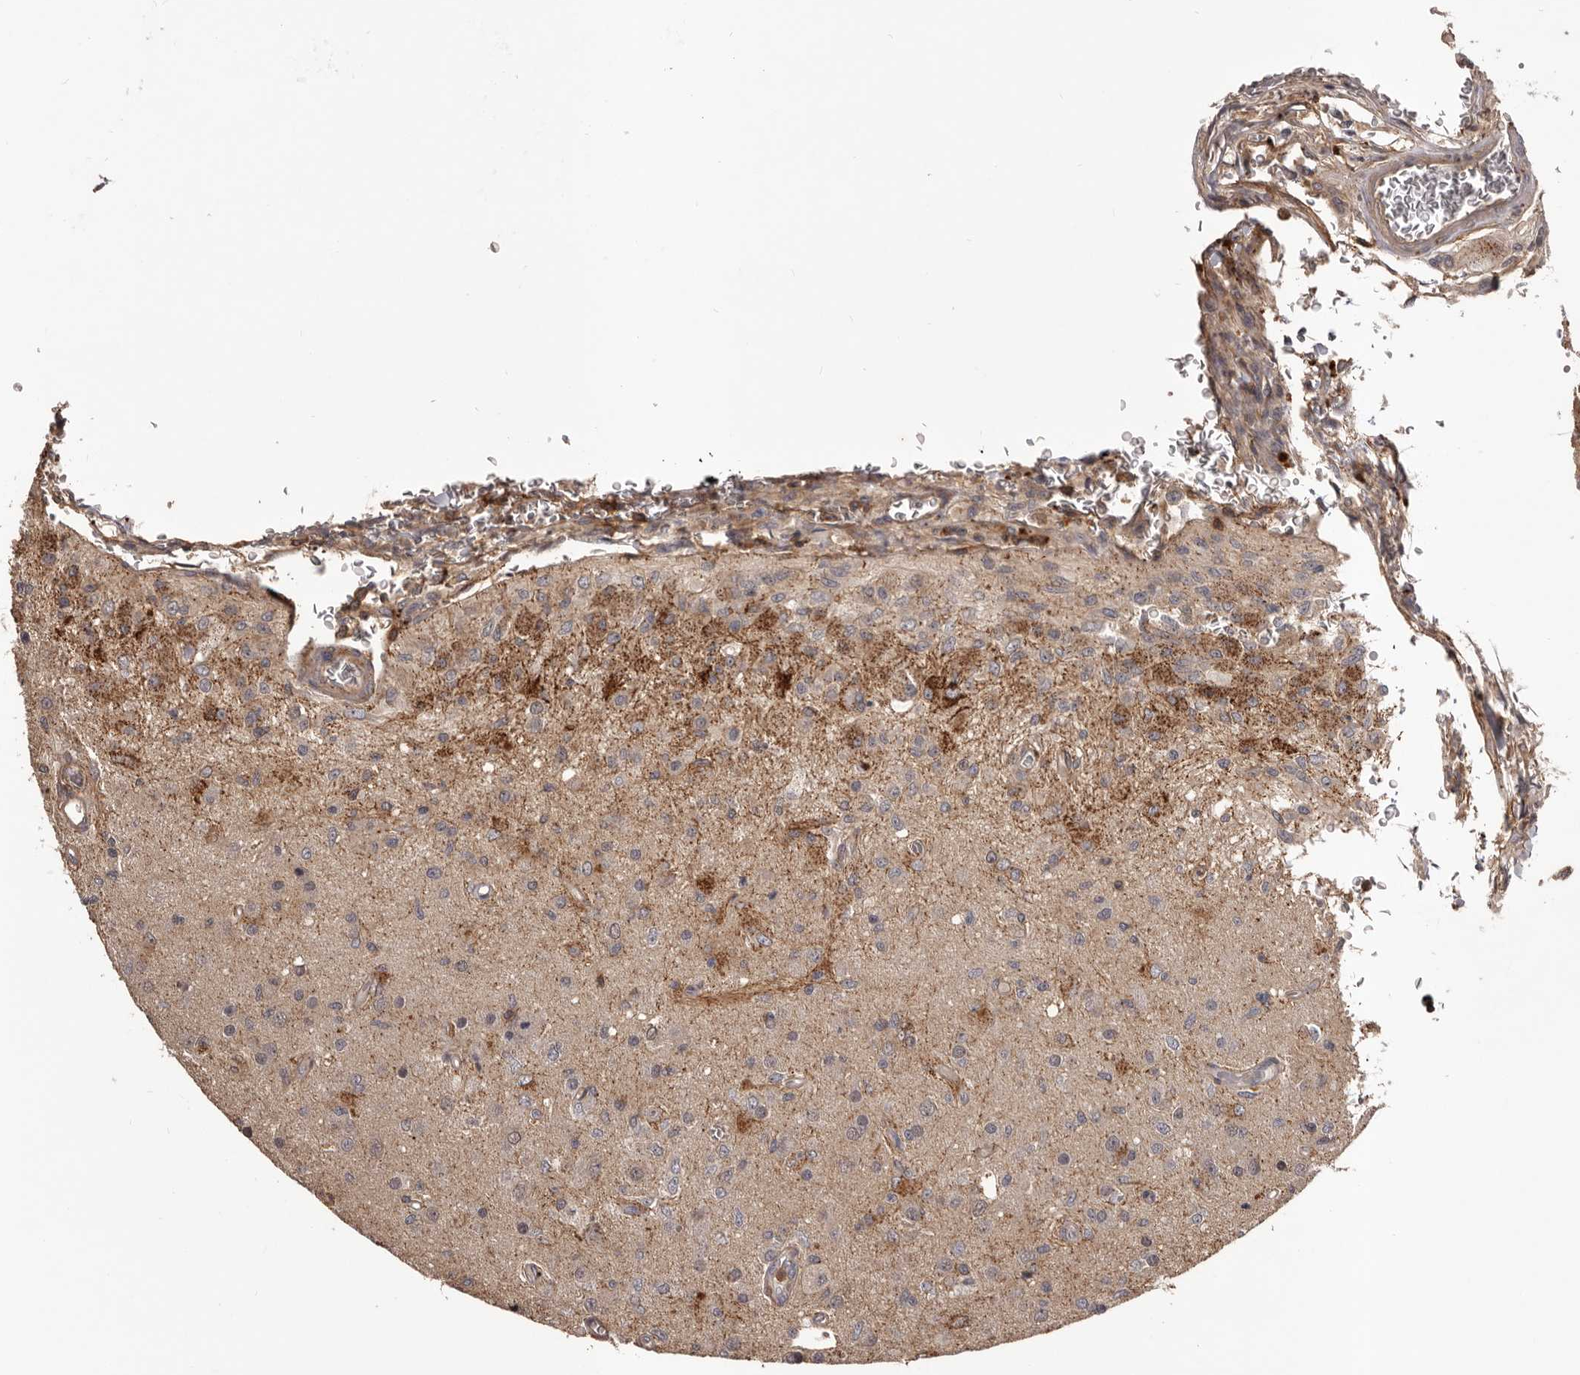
{"staining": {"intensity": "moderate", "quantity": "<25%", "location": "cytoplasmic/membranous"}, "tissue": "glioma", "cell_type": "Tumor cells", "image_type": "cancer", "snomed": [{"axis": "morphology", "description": "Normal tissue, NOS"}, {"axis": "morphology", "description": "Glioma, malignant, High grade"}, {"axis": "topography", "description": "Cerebral cortex"}], "caption": "Tumor cells display low levels of moderate cytoplasmic/membranous staining in approximately <25% of cells in malignant high-grade glioma. The staining is performed using DAB brown chromogen to label protein expression. The nuclei are counter-stained blue using hematoxylin.", "gene": "GLIPR2", "patient": {"sex": "male", "age": 77}}